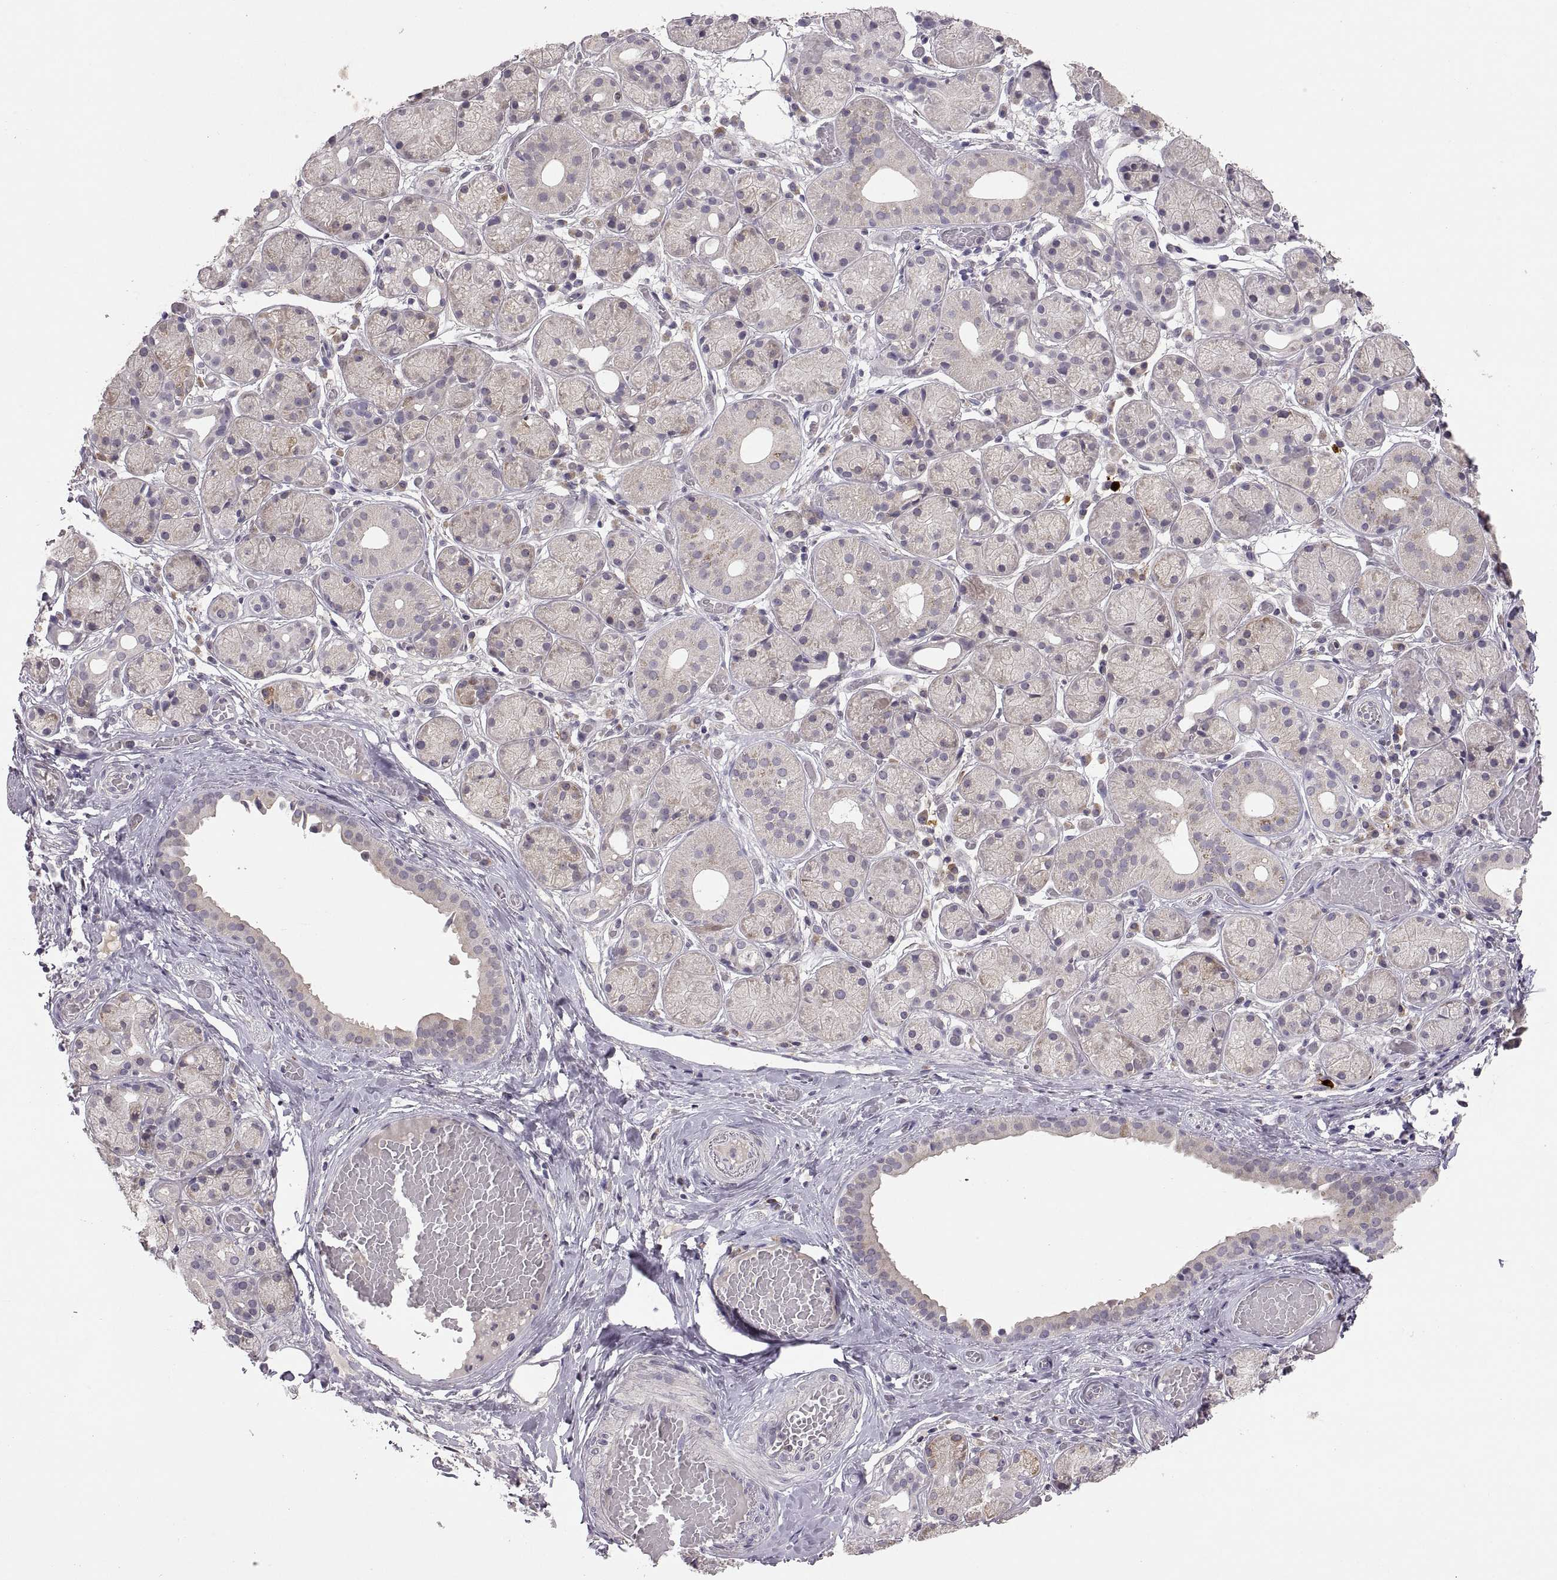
{"staining": {"intensity": "negative", "quantity": "none", "location": "none"}, "tissue": "salivary gland", "cell_type": "Glandular cells", "image_type": "normal", "snomed": [{"axis": "morphology", "description": "Normal tissue, NOS"}, {"axis": "topography", "description": "Salivary gland"}, {"axis": "topography", "description": "Peripheral nerve tissue"}], "caption": "Glandular cells are negative for brown protein staining in normal salivary gland. Brightfield microscopy of immunohistochemistry (IHC) stained with DAB (brown) and hematoxylin (blue), captured at high magnification.", "gene": "HMGCR", "patient": {"sex": "male", "age": 71}}